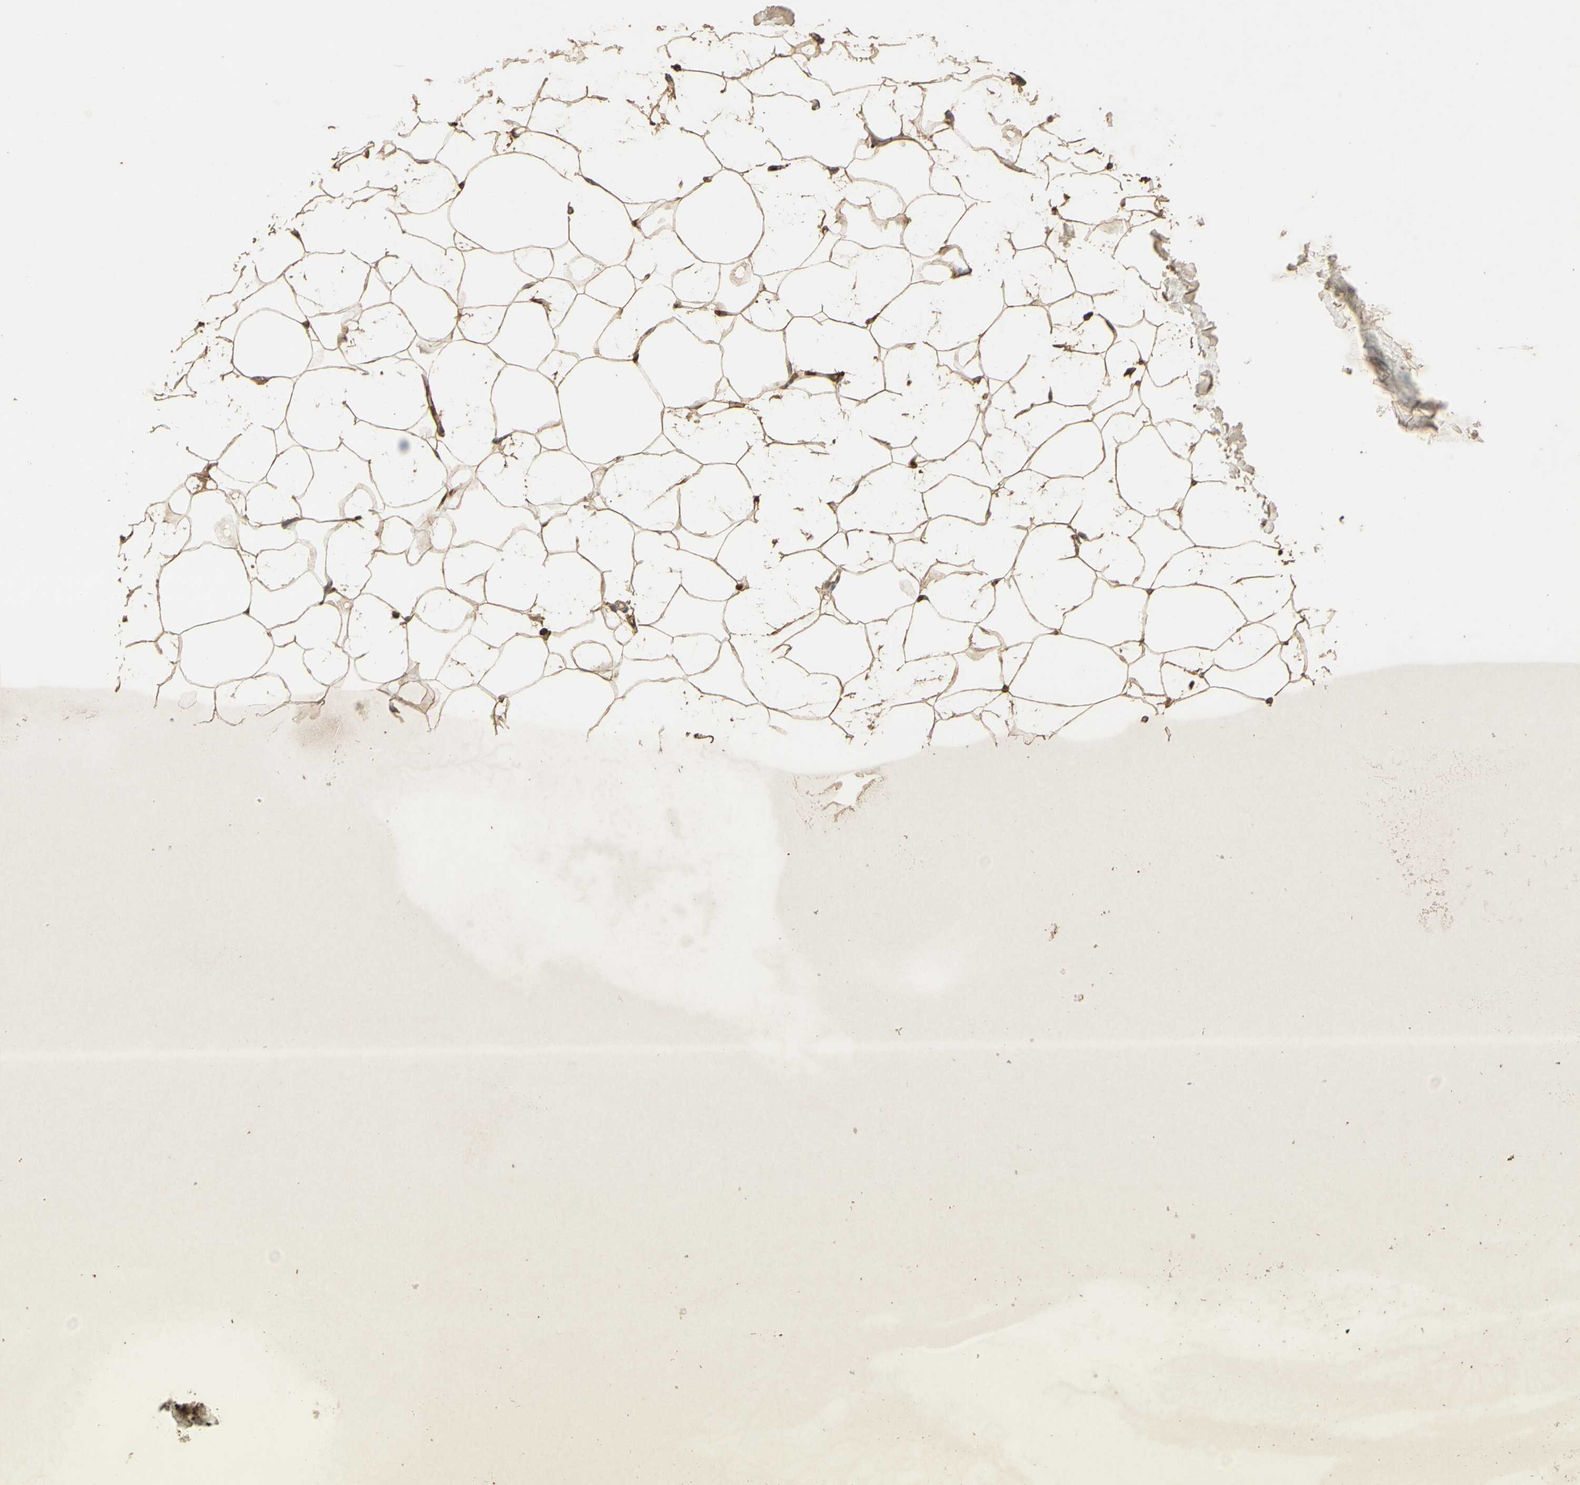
{"staining": {"intensity": "moderate", "quantity": ">75%", "location": "cytoplasmic/membranous"}, "tissue": "adipose tissue", "cell_type": "Adipocytes", "image_type": "normal", "snomed": [{"axis": "morphology", "description": "Normal tissue, NOS"}, {"axis": "topography", "description": "Breast"}, {"axis": "topography", "description": "Adipose tissue"}], "caption": "Immunohistochemistry histopathology image of benign human adipose tissue stained for a protein (brown), which displays medium levels of moderate cytoplasmic/membranous positivity in about >75% of adipocytes.", "gene": "SMAD9", "patient": {"sex": "female", "age": 25}}